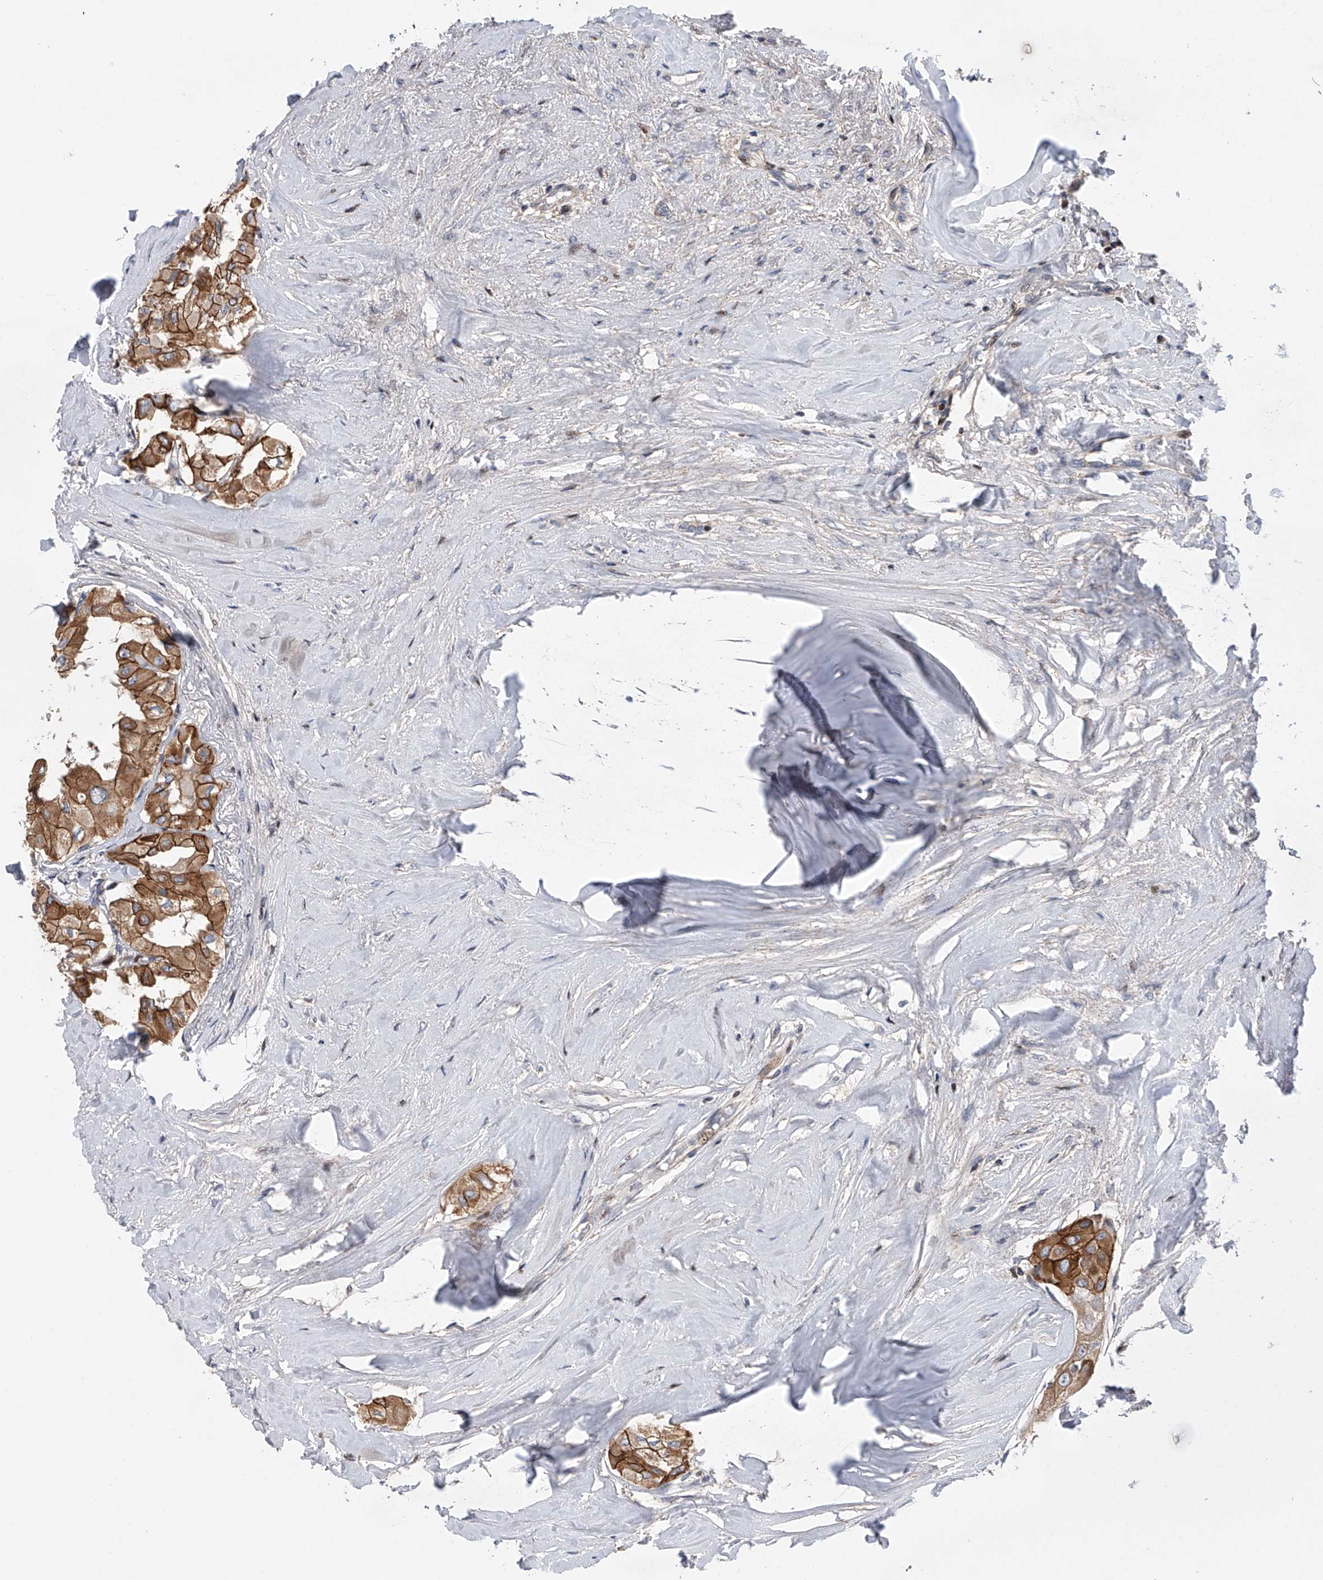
{"staining": {"intensity": "strong", "quantity": "25%-75%", "location": "cytoplasmic/membranous"}, "tissue": "thyroid cancer", "cell_type": "Tumor cells", "image_type": "cancer", "snomed": [{"axis": "morphology", "description": "Papillary adenocarcinoma, NOS"}, {"axis": "topography", "description": "Thyroid gland"}], "caption": "Immunohistochemistry image of neoplastic tissue: thyroid cancer stained using immunohistochemistry displays high levels of strong protein expression localized specifically in the cytoplasmic/membranous of tumor cells, appearing as a cytoplasmic/membranous brown color.", "gene": "CDH12", "patient": {"sex": "female", "age": 59}}